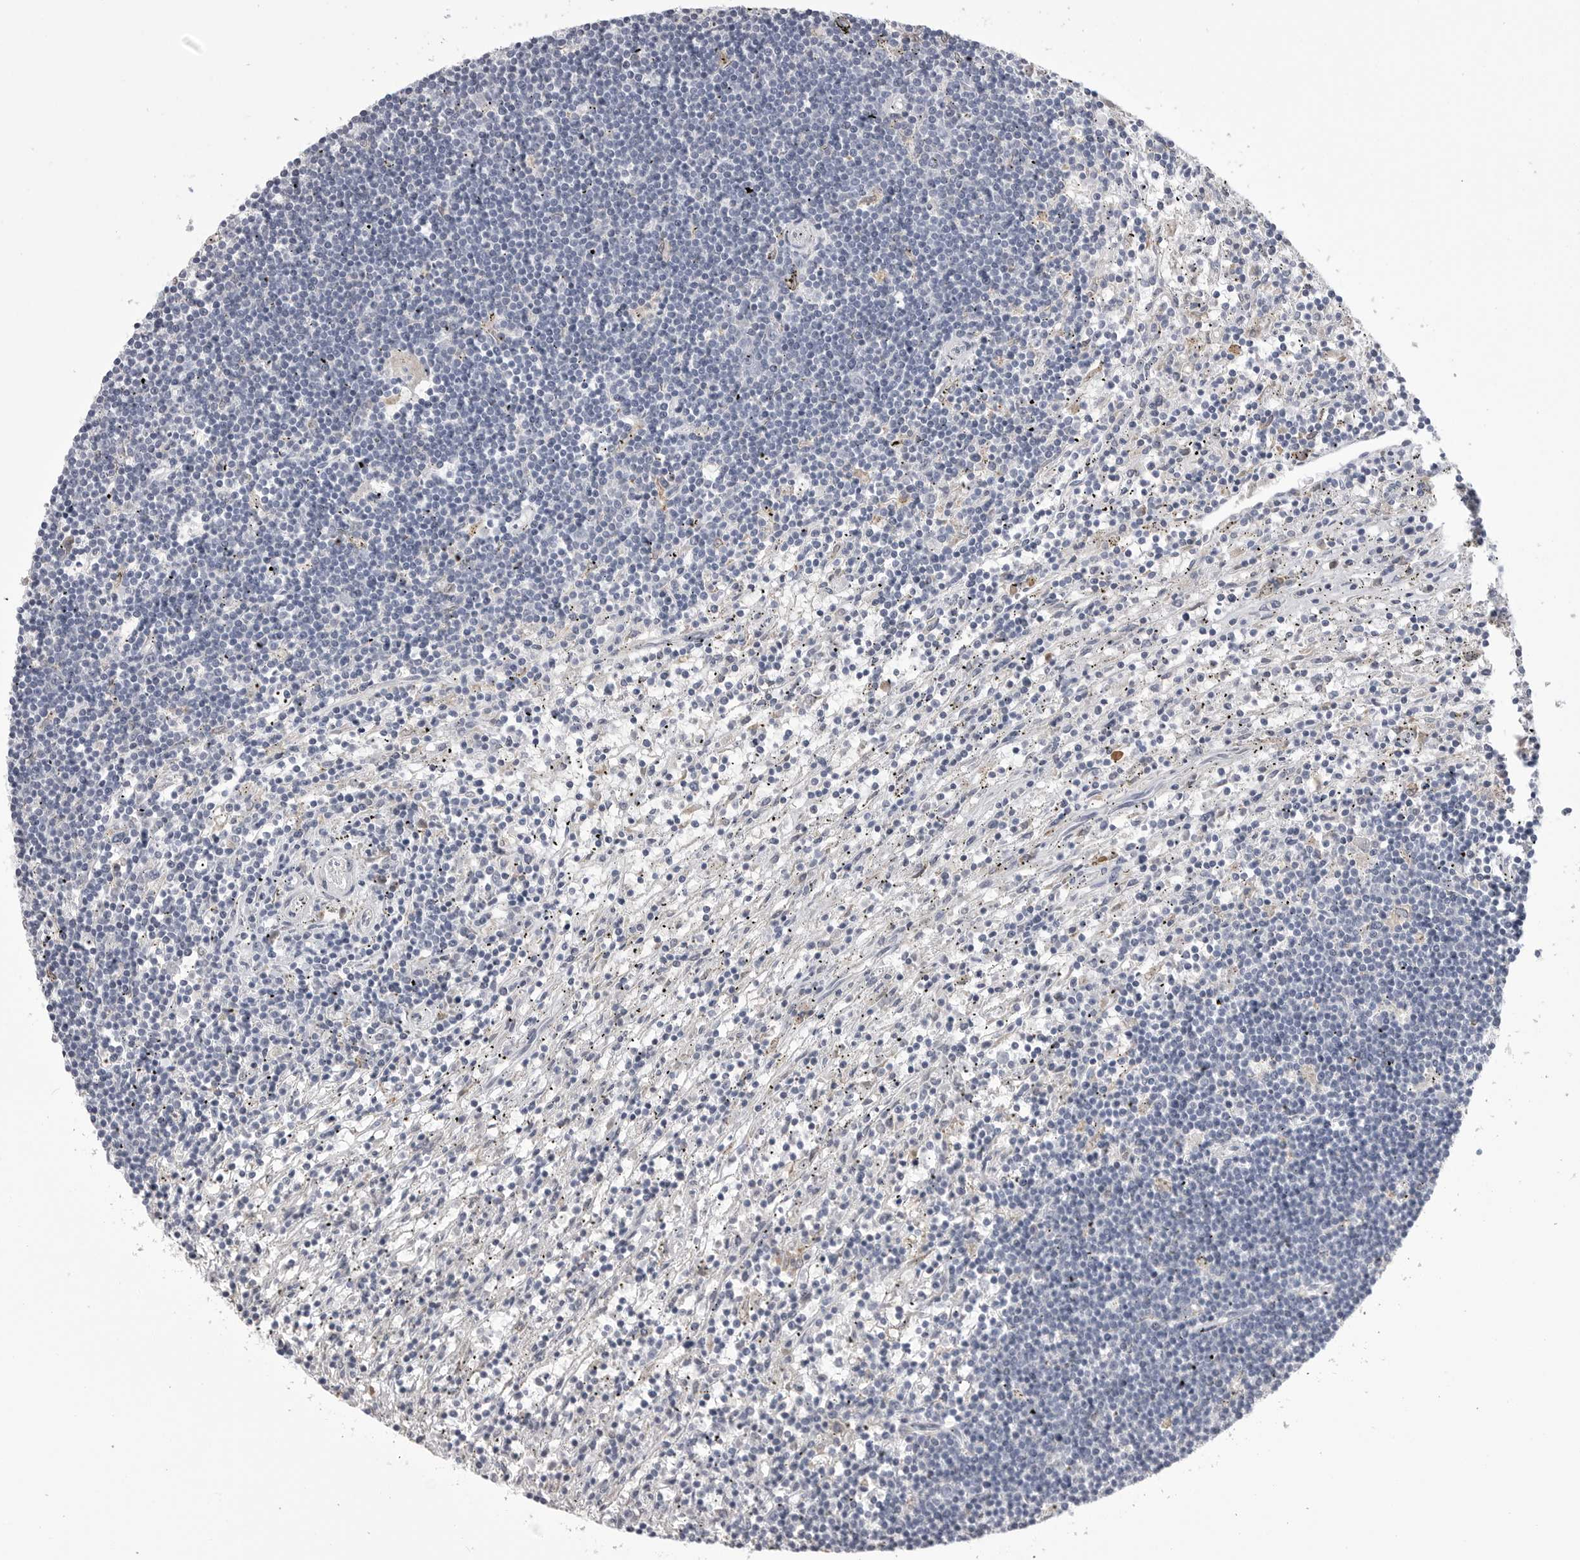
{"staining": {"intensity": "negative", "quantity": "none", "location": "none"}, "tissue": "lymphoma", "cell_type": "Tumor cells", "image_type": "cancer", "snomed": [{"axis": "morphology", "description": "Malignant lymphoma, non-Hodgkin's type, Low grade"}, {"axis": "topography", "description": "Spleen"}], "caption": "Malignant lymphoma, non-Hodgkin's type (low-grade) was stained to show a protein in brown. There is no significant staining in tumor cells. (Stains: DAB immunohistochemistry (IHC) with hematoxylin counter stain, Microscopy: brightfield microscopy at high magnification).", "gene": "FKBP2", "patient": {"sex": "male", "age": 76}}